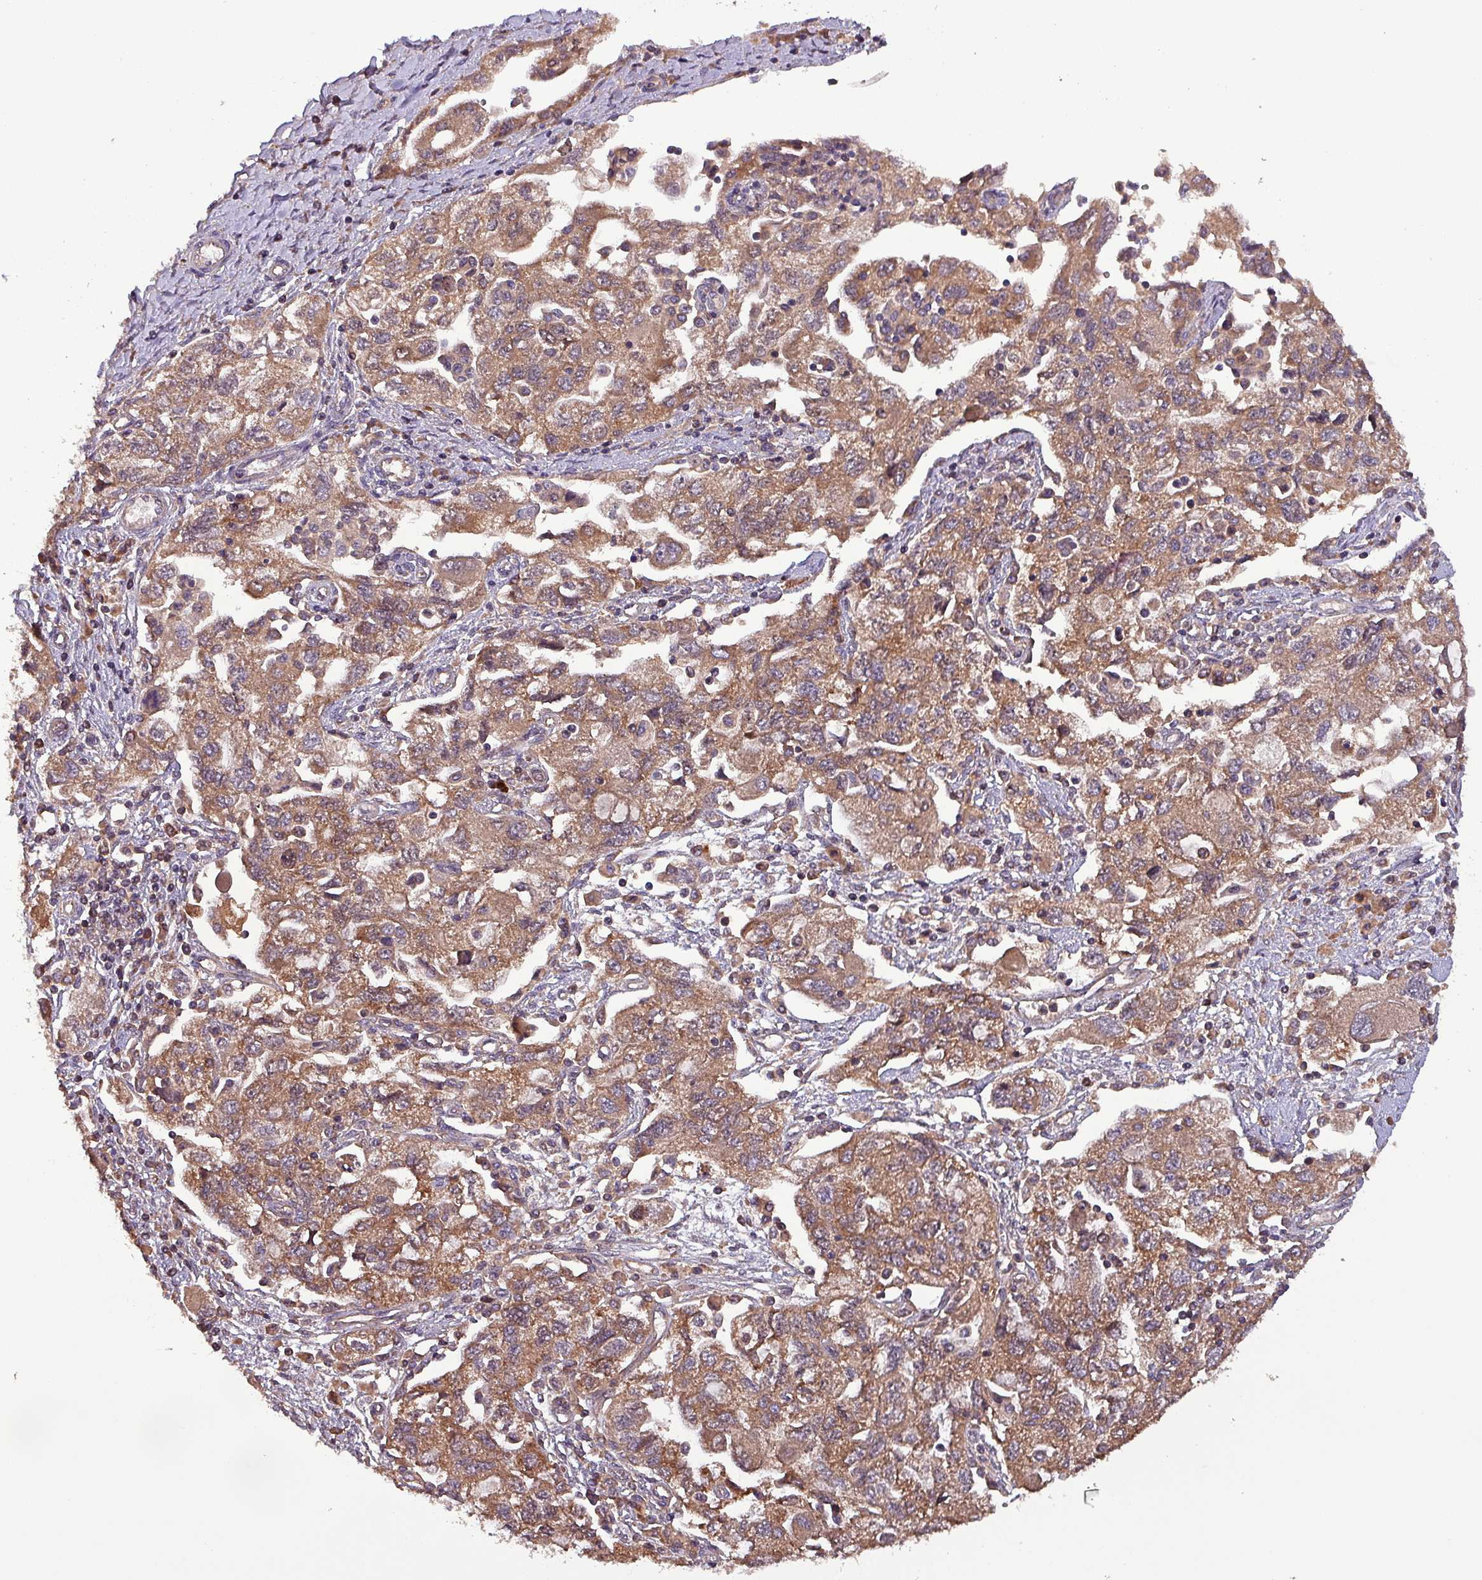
{"staining": {"intensity": "moderate", "quantity": ">75%", "location": "cytoplasmic/membranous"}, "tissue": "ovarian cancer", "cell_type": "Tumor cells", "image_type": "cancer", "snomed": [{"axis": "morphology", "description": "Carcinoma, NOS"}, {"axis": "morphology", "description": "Cystadenocarcinoma, serous, NOS"}, {"axis": "topography", "description": "Ovary"}], "caption": "Protein analysis of ovarian serous cystadenocarcinoma tissue exhibits moderate cytoplasmic/membranous positivity in about >75% of tumor cells. Nuclei are stained in blue.", "gene": "PAFAH1B2", "patient": {"sex": "female", "age": 69}}